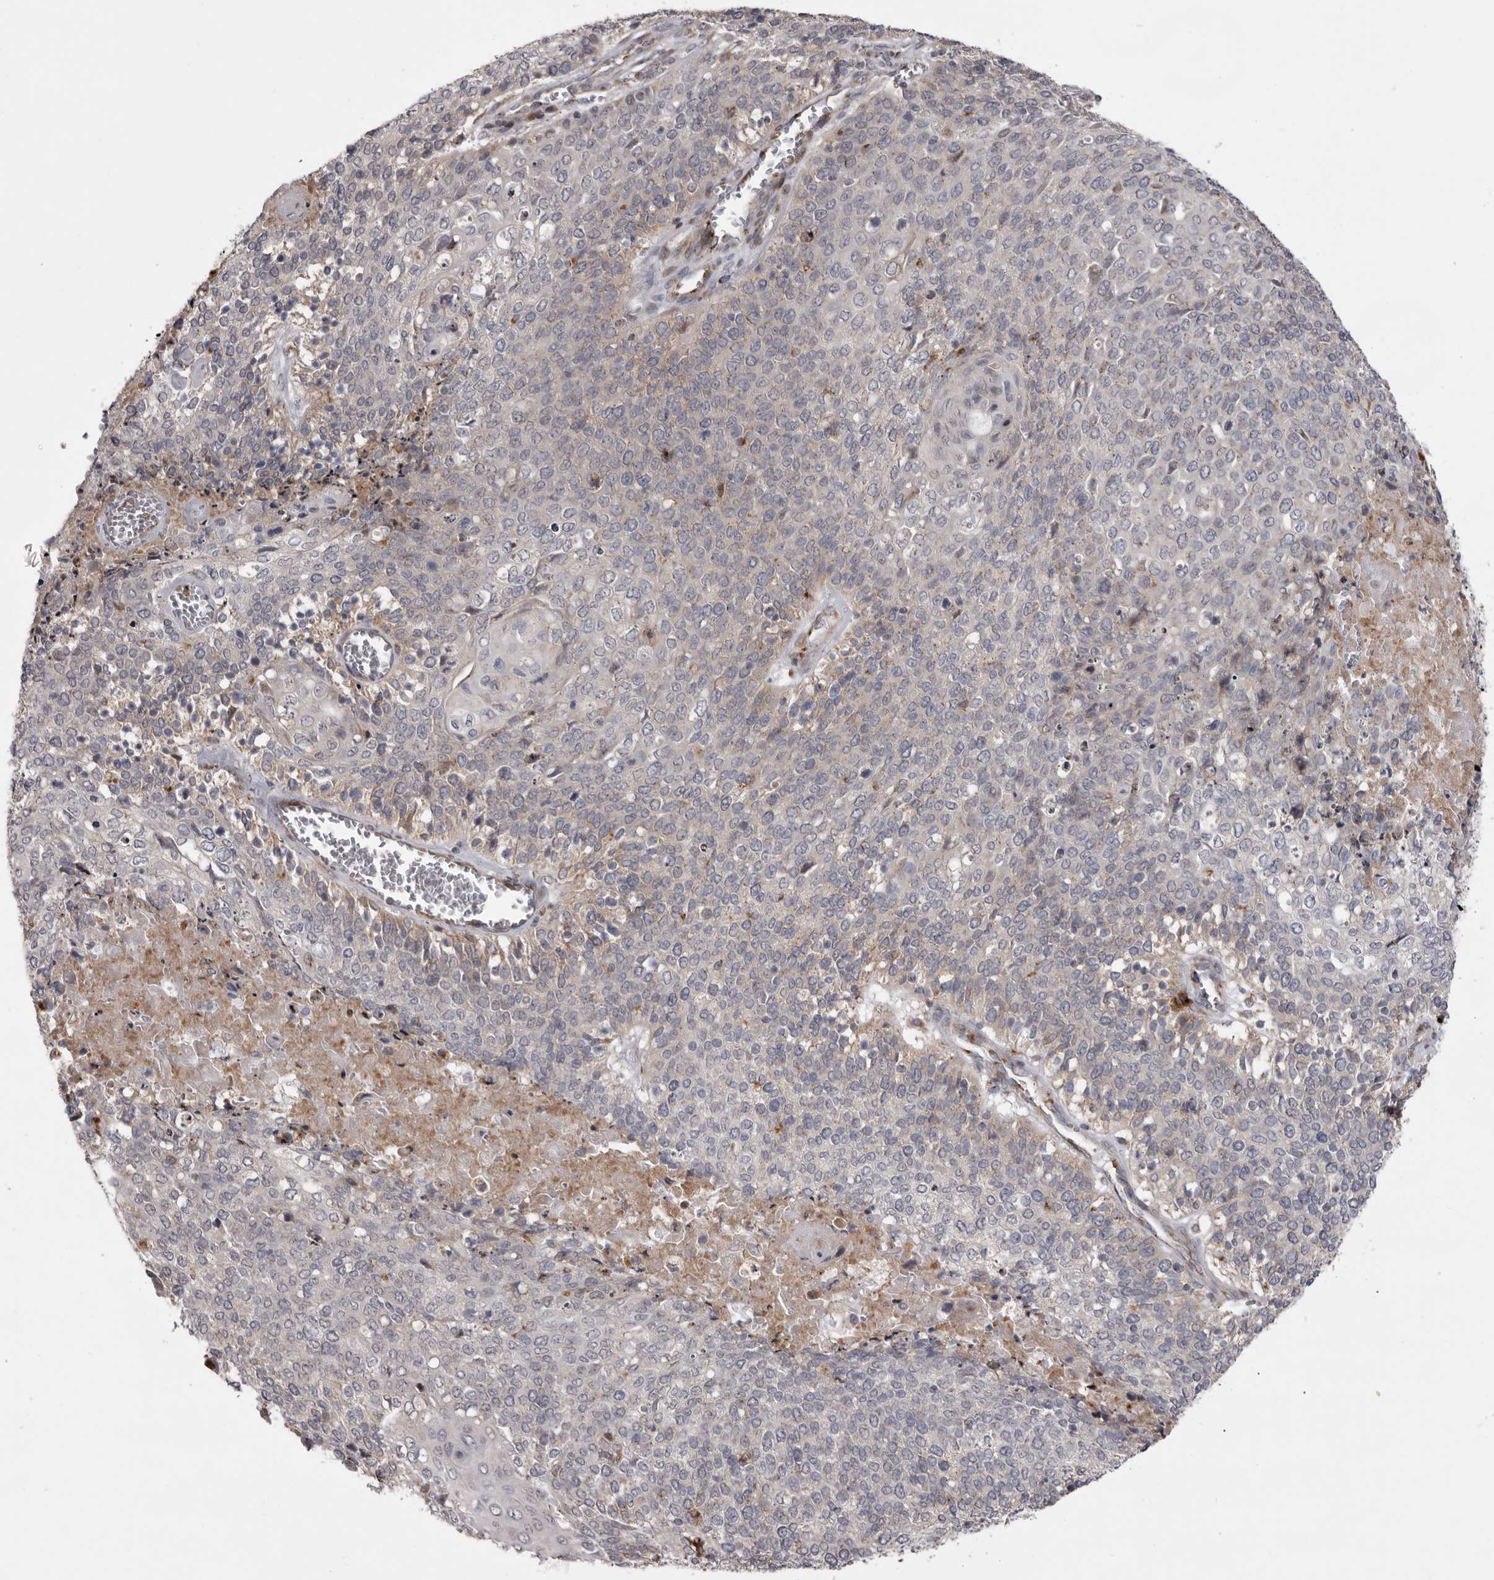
{"staining": {"intensity": "weak", "quantity": "<25%", "location": "cytoplasmic/membranous"}, "tissue": "cervical cancer", "cell_type": "Tumor cells", "image_type": "cancer", "snomed": [{"axis": "morphology", "description": "Squamous cell carcinoma, NOS"}, {"axis": "topography", "description": "Cervix"}], "caption": "Tumor cells are negative for brown protein staining in cervical cancer.", "gene": "WDR47", "patient": {"sex": "female", "age": 39}}